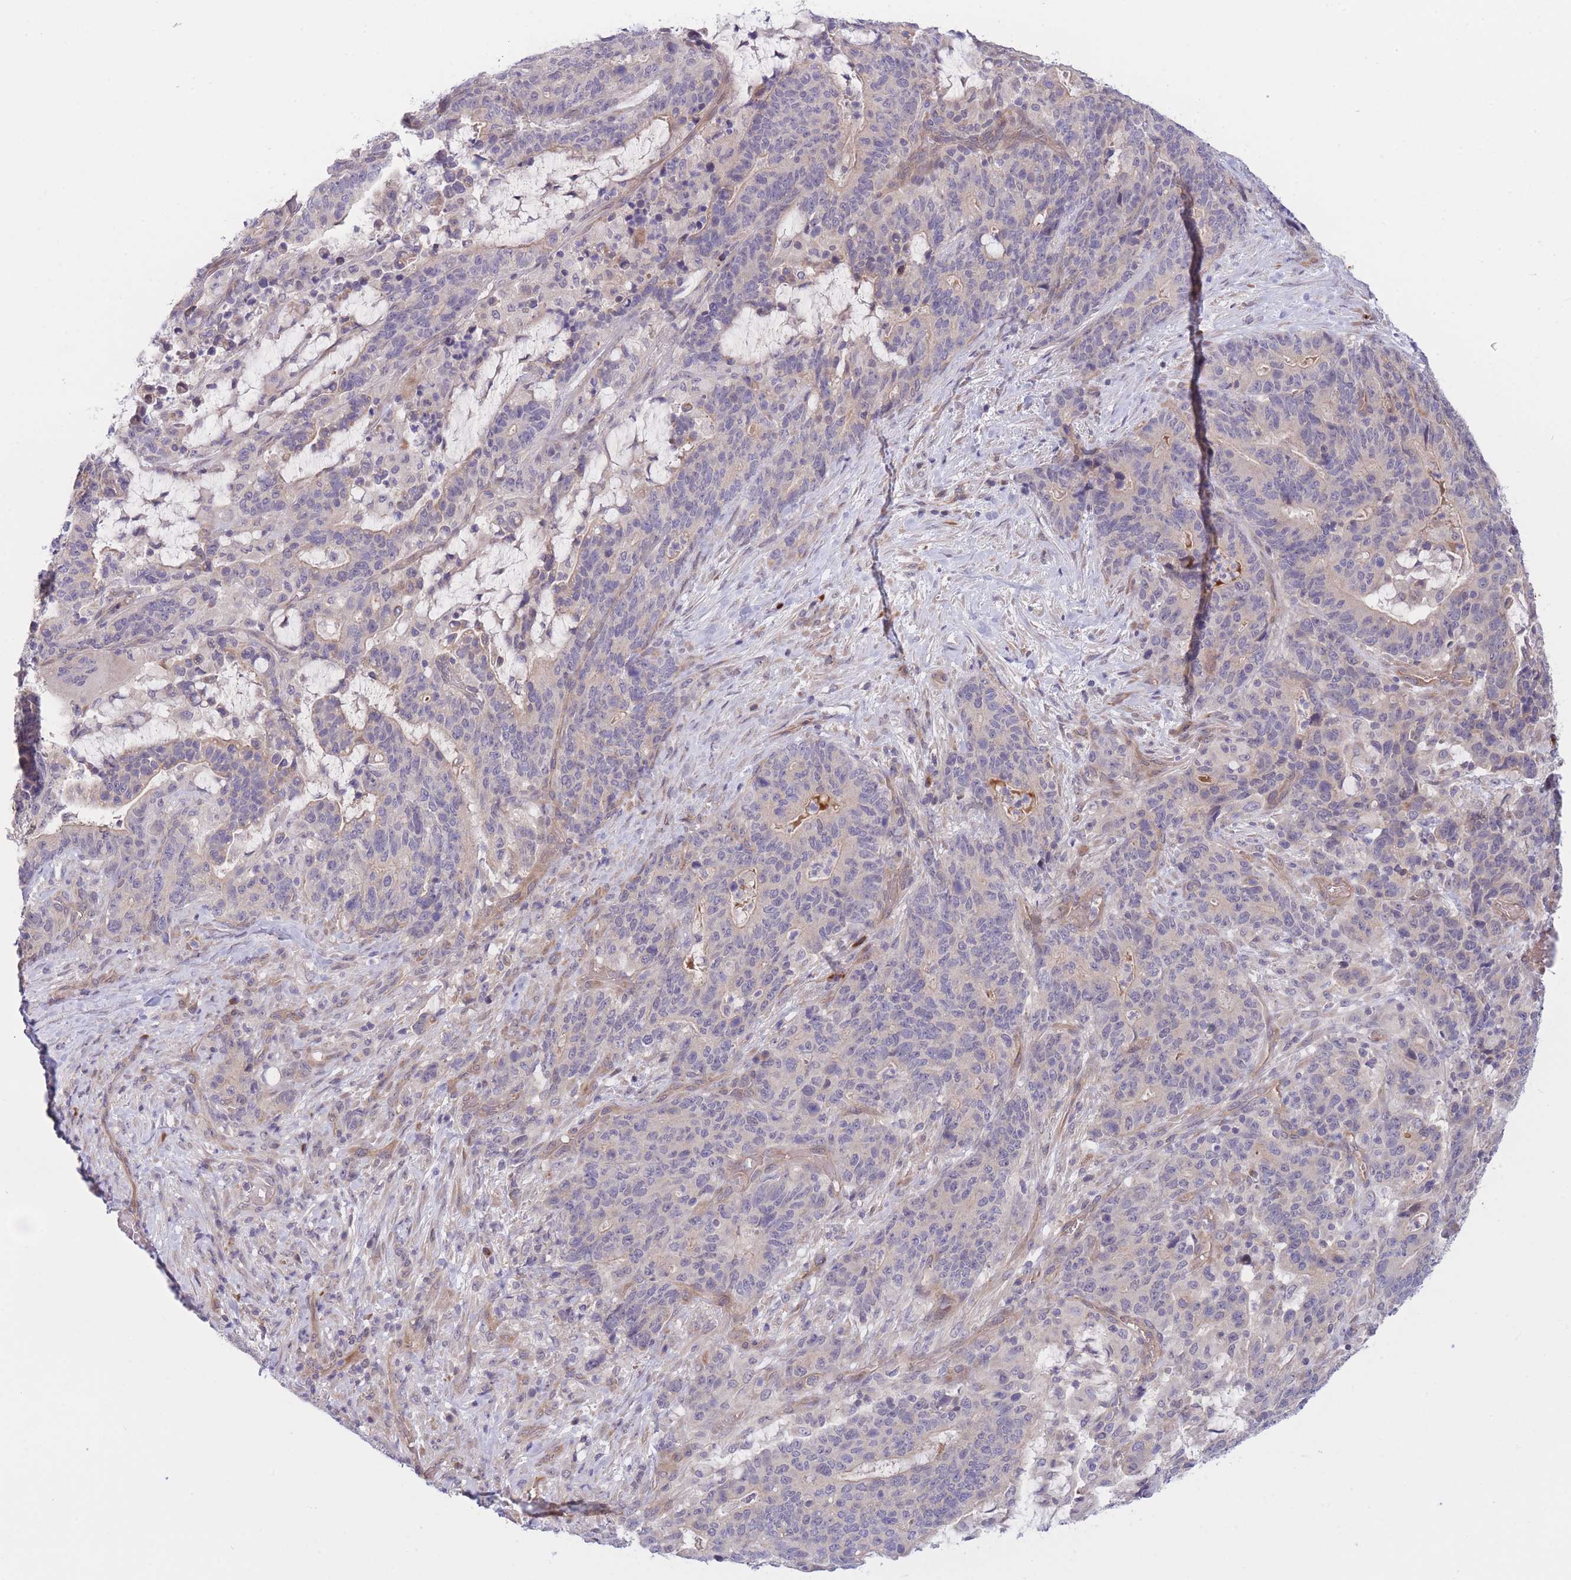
{"staining": {"intensity": "negative", "quantity": "none", "location": "none"}, "tissue": "stomach cancer", "cell_type": "Tumor cells", "image_type": "cancer", "snomed": [{"axis": "morphology", "description": "Normal tissue, NOS"}, {"axis": "morphology", "description": "Adenocarcinoma, NOS"}, {"axis": "topography", "description": "Stomach"}], "caption": "Immunohistochemical staining of stomach cancer (adenocarcinoma) reveals no significant staining in tumor cells.", "gene": "CDC25B", "patient": {"sex": "female", "age": 64}}